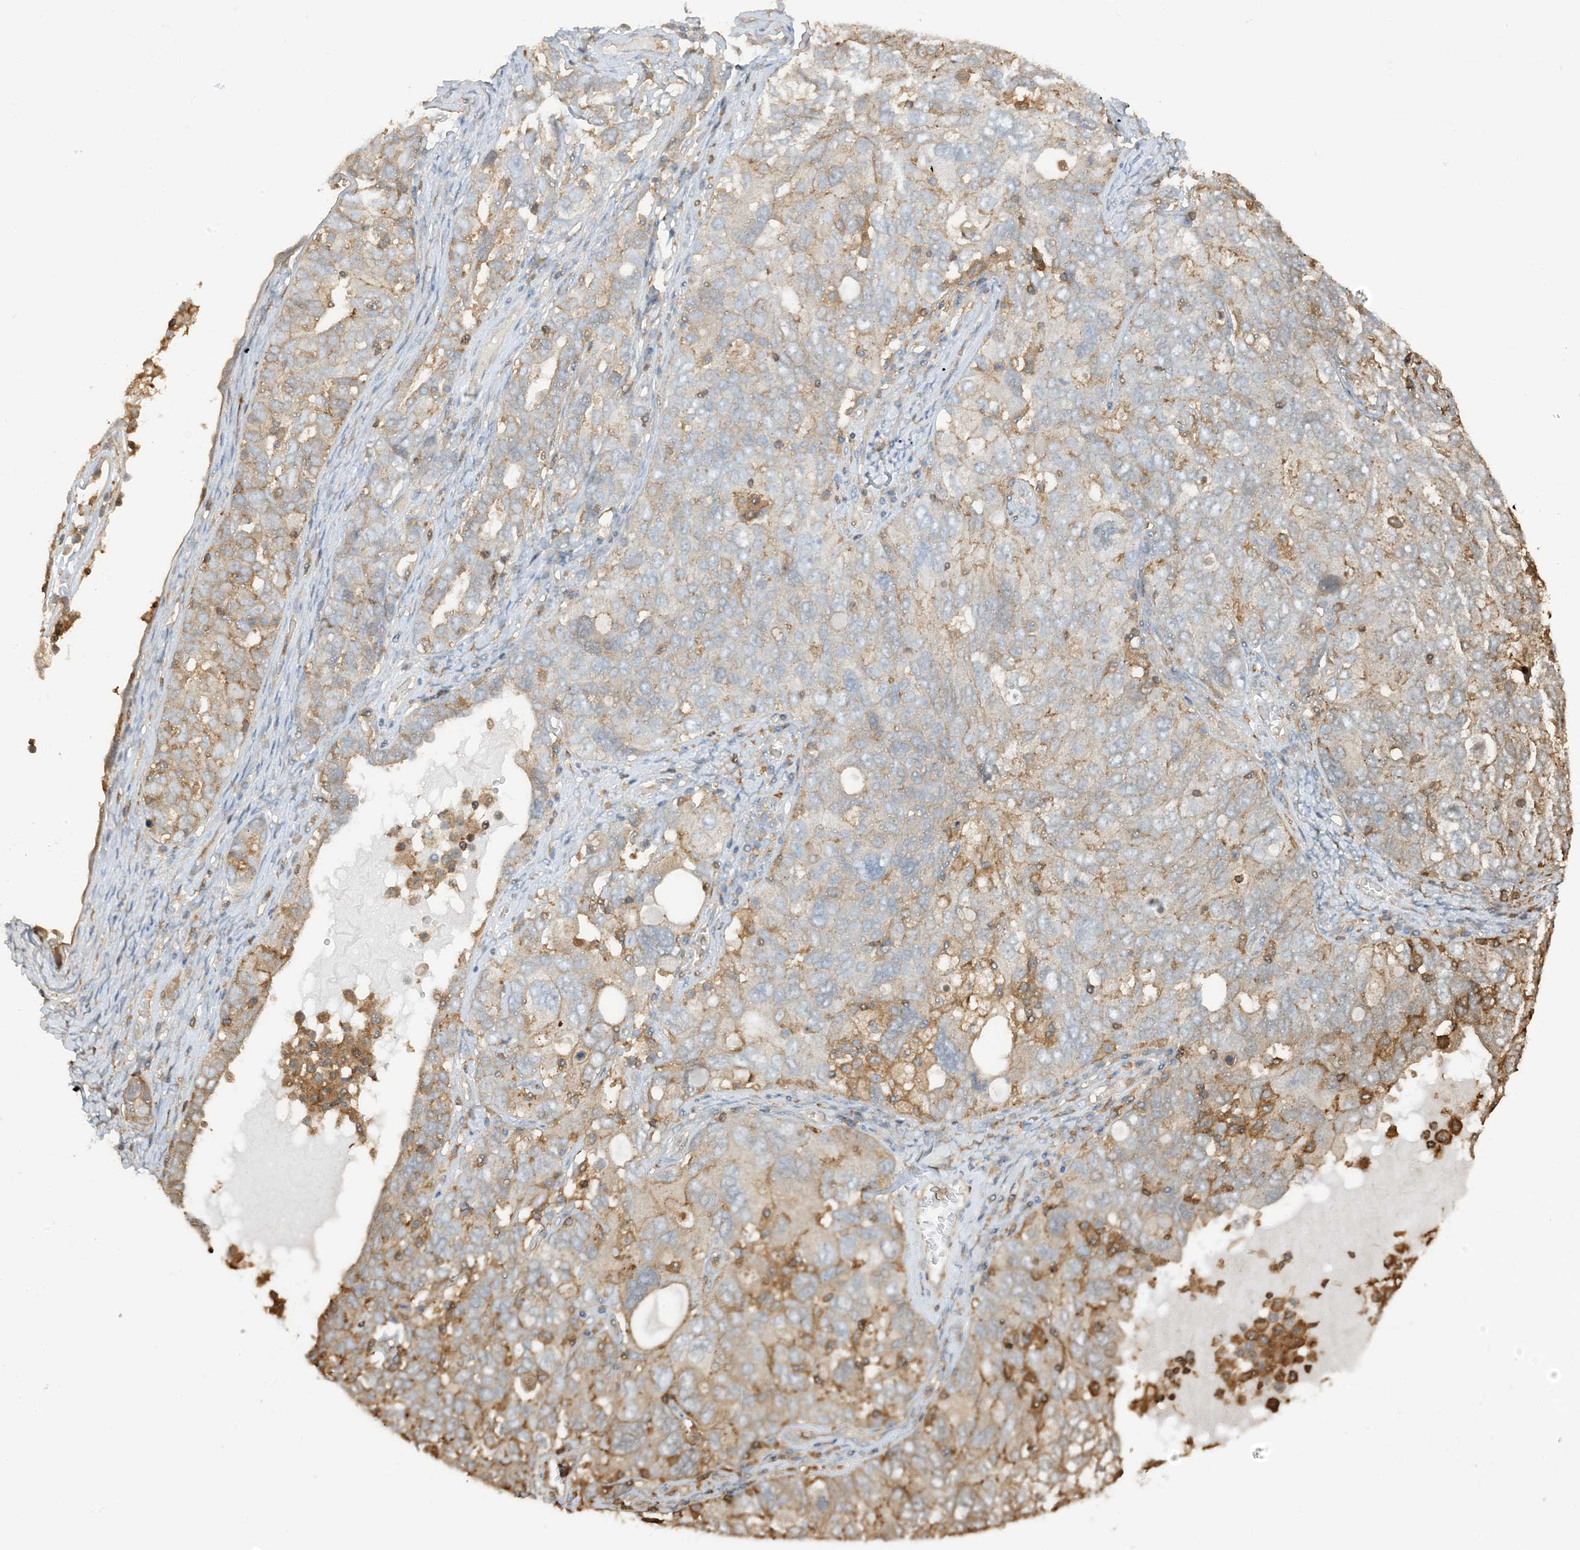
{"staining": {"intensity": "weak", "quantity": "<25%", "location": "cytoplasmic/membranous"}, "tissue": "ovarian cancer", "cell_type": "Tumor cells", "image_type": "cancer", "snomed": [{"axis": "morphology", "description": "Carcinoma, endometroid"}, {"axis": "topography", "description": "Ovary"}], "caption": "An image of human ovarian endometroid carcinoma is negative for staining in tumor cells.", "gene": "CAPZB", "patient": {"sex": "female", "age": 62}}